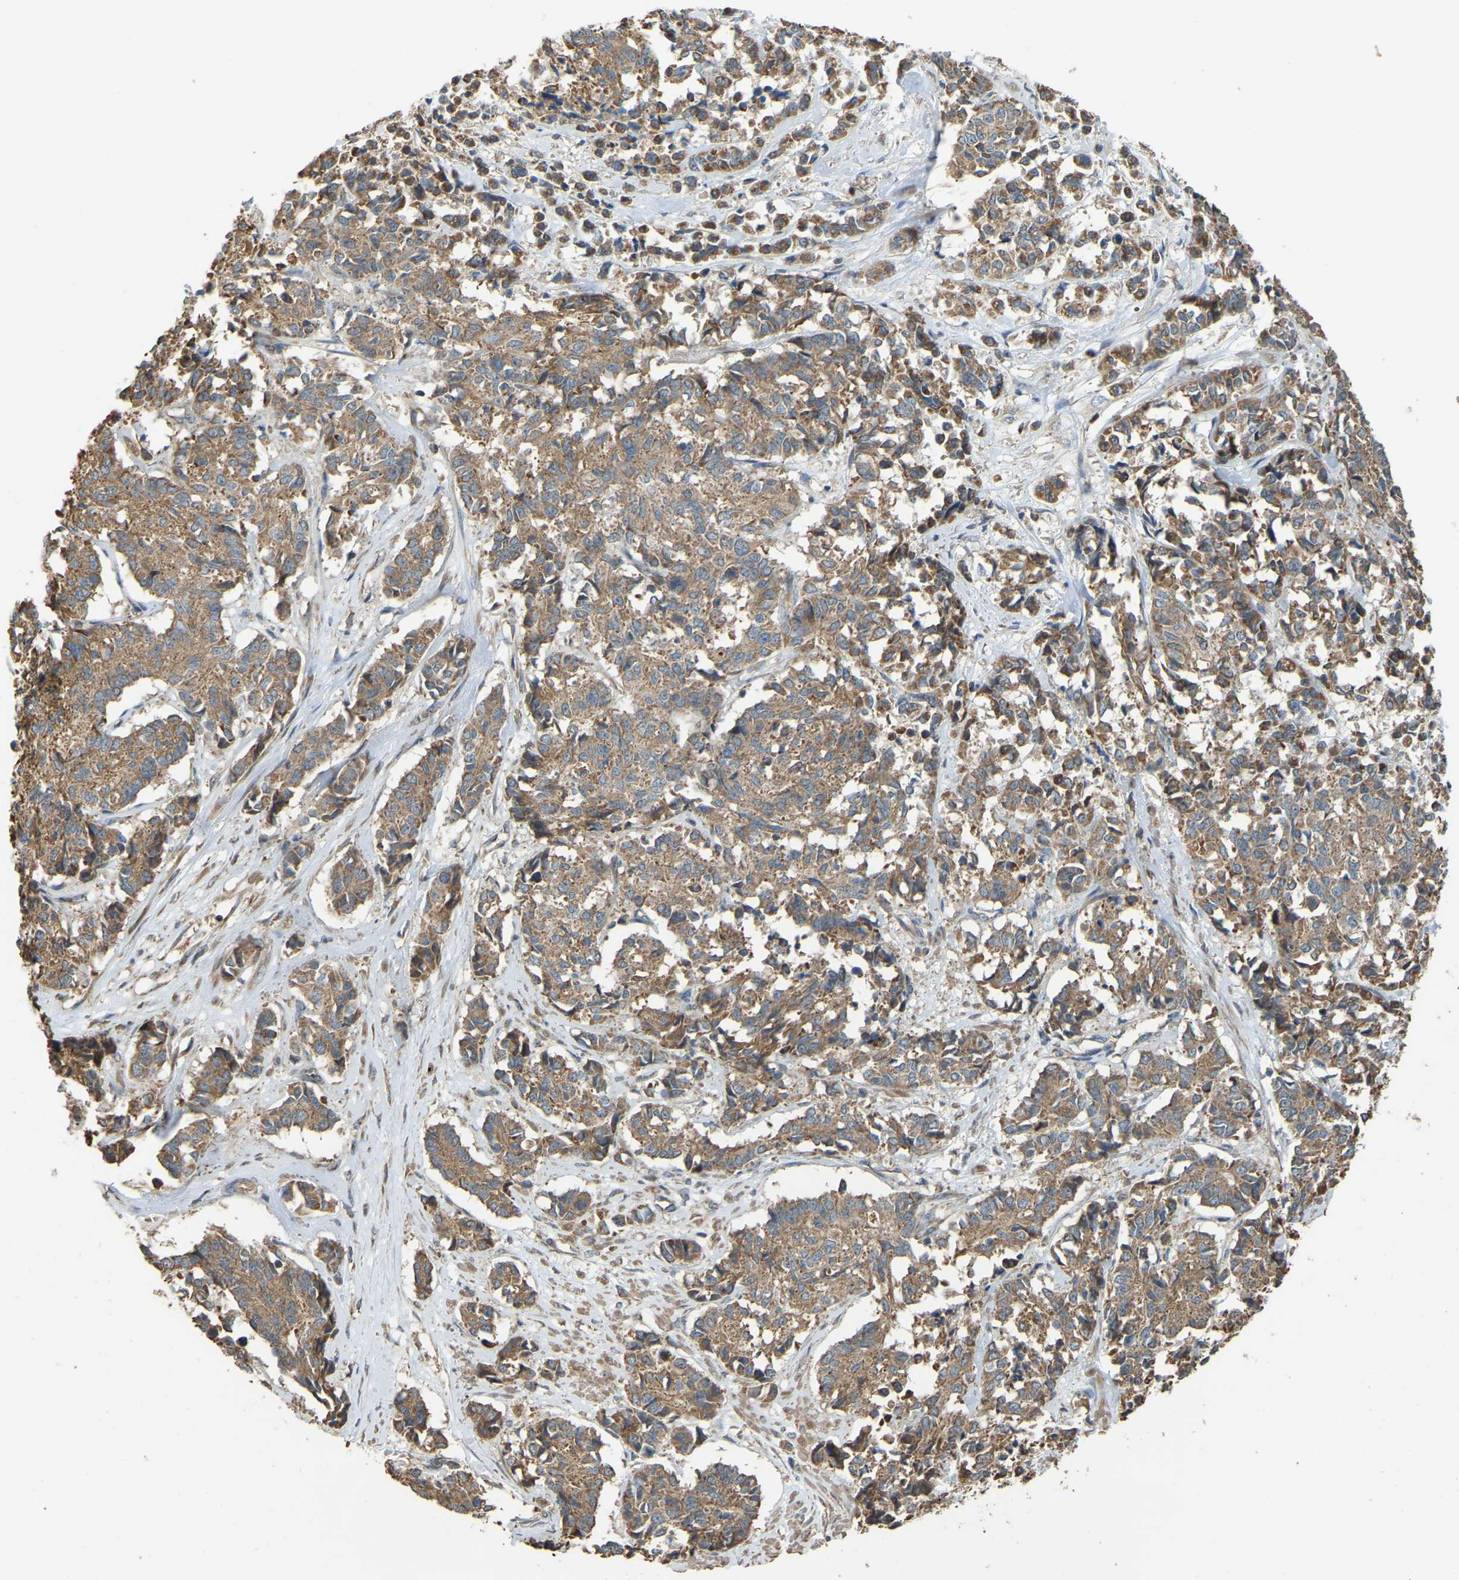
{"staining": {"intensity": "moderate", "quantity": ">75%", "location": "cytoplasmic/membranous"}, "tissue": "cervical cancer", "cell_type": "Tumor cells", "image_type": "cancer", "snomed": [{"axis": "morphology", "description": "Squamous cell carcinoma, NOS"}, {"axis": "topography", "description": "Cervix"}], "caption": "Brown immunohistochemical staining in cervical squamous cell carcinoma reveals moderate cytoplasmic/membranous expression in approximately >75% of tumor cells. Immunohistochemistry (ihc) stains the protein in brown and the nuclei are stained blue.", "gene": "GNG2", "patient": {"sex": "female", "age": 35}}